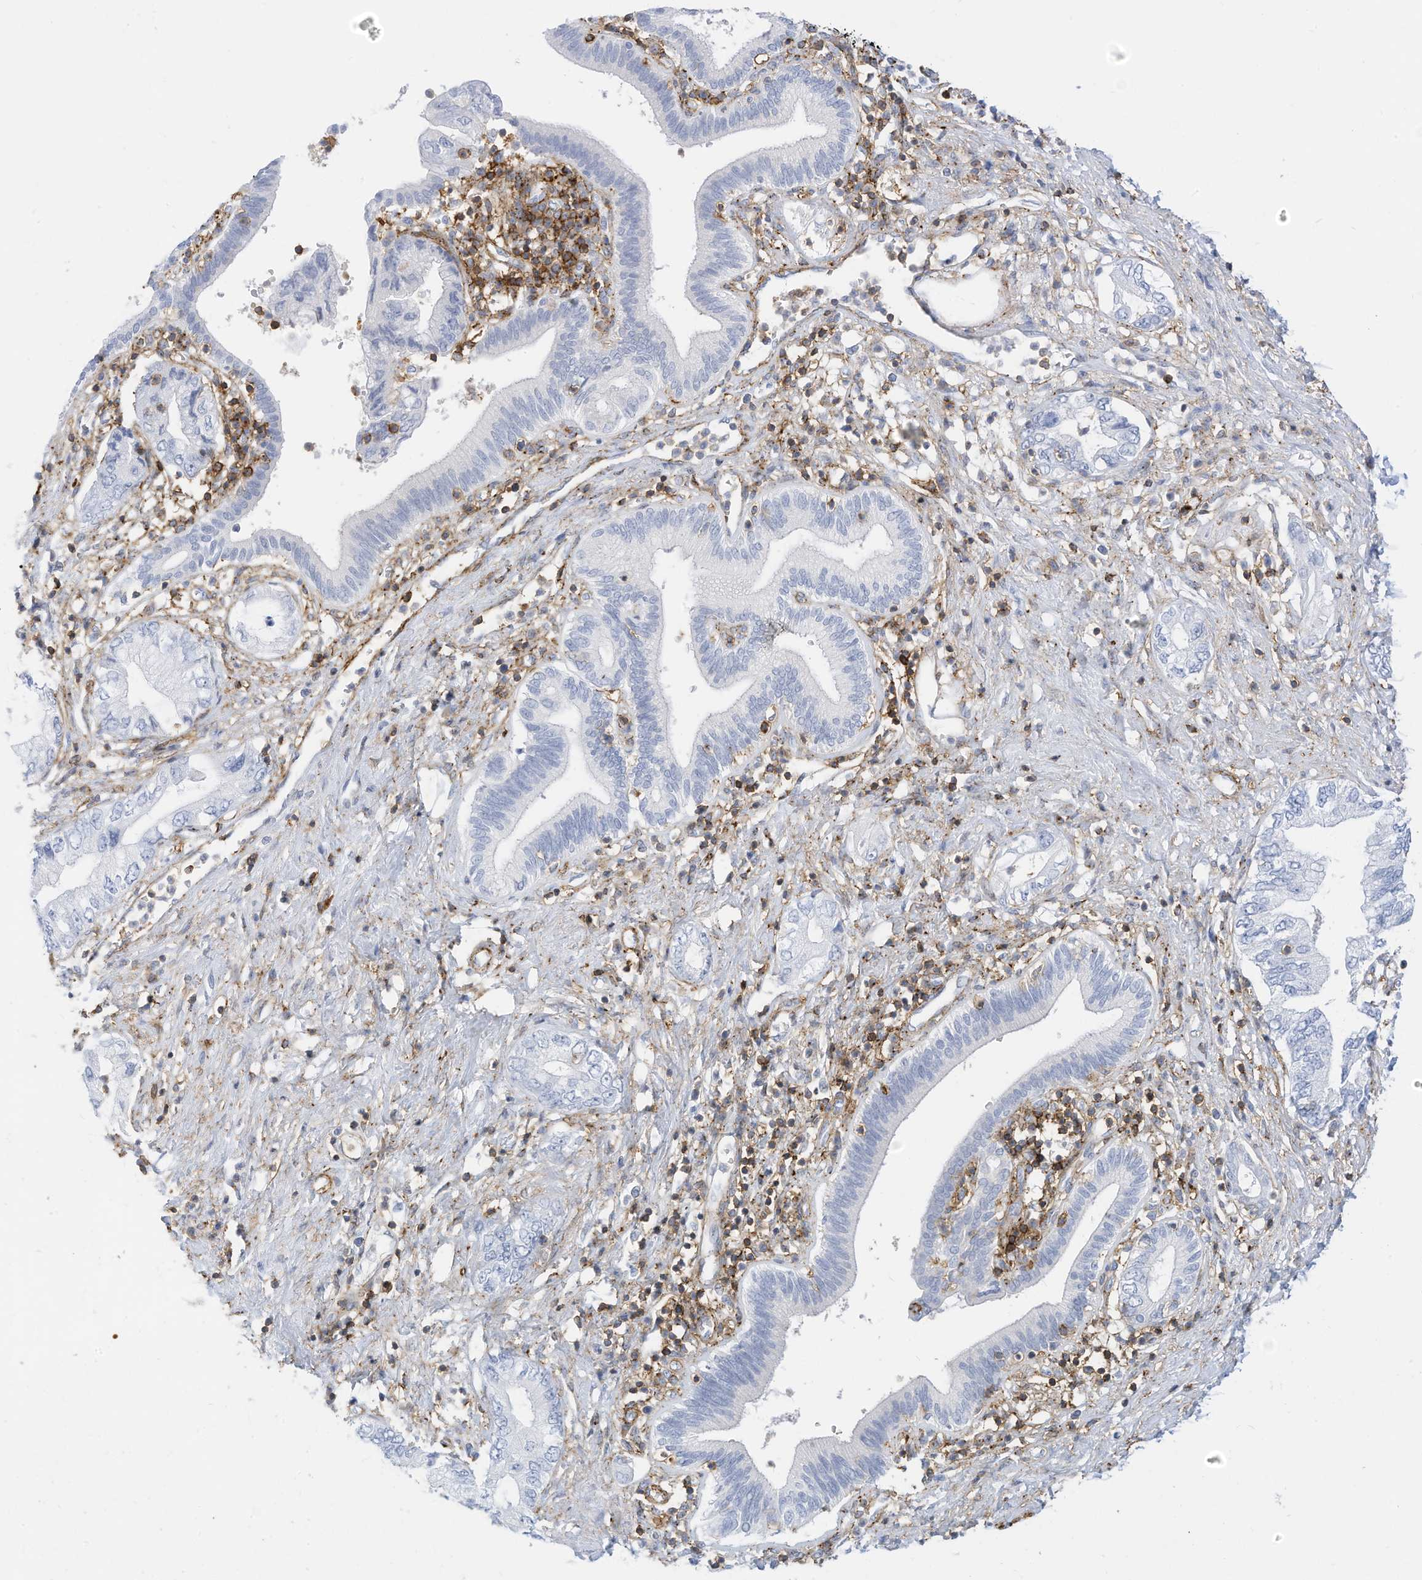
{"staining": {"intensity": "negative", "quantity": "none", "location": "none"}, "tissue": "pancreatic cancer", "cell_type": "Tumor cells", "image_type": "cancer", "snomed": [{"axis": "morphology", "description": "Adenocarcinoma, NOS"}, {"axis": "topography", "description": "Pancreas"}], "caption": "Immunohistochemical staining of human pancreatic adenocarcinoma exhibits no significant positivity in tumor cells. (Stains: DAB (3,3'-diaminobenzidine) IHC with hematoxylin counter stain, Microscopy: brightfield microscopy at high magnification).", "gene": "TXNDC9", "patient": {"sex": "female", "age": 73}}